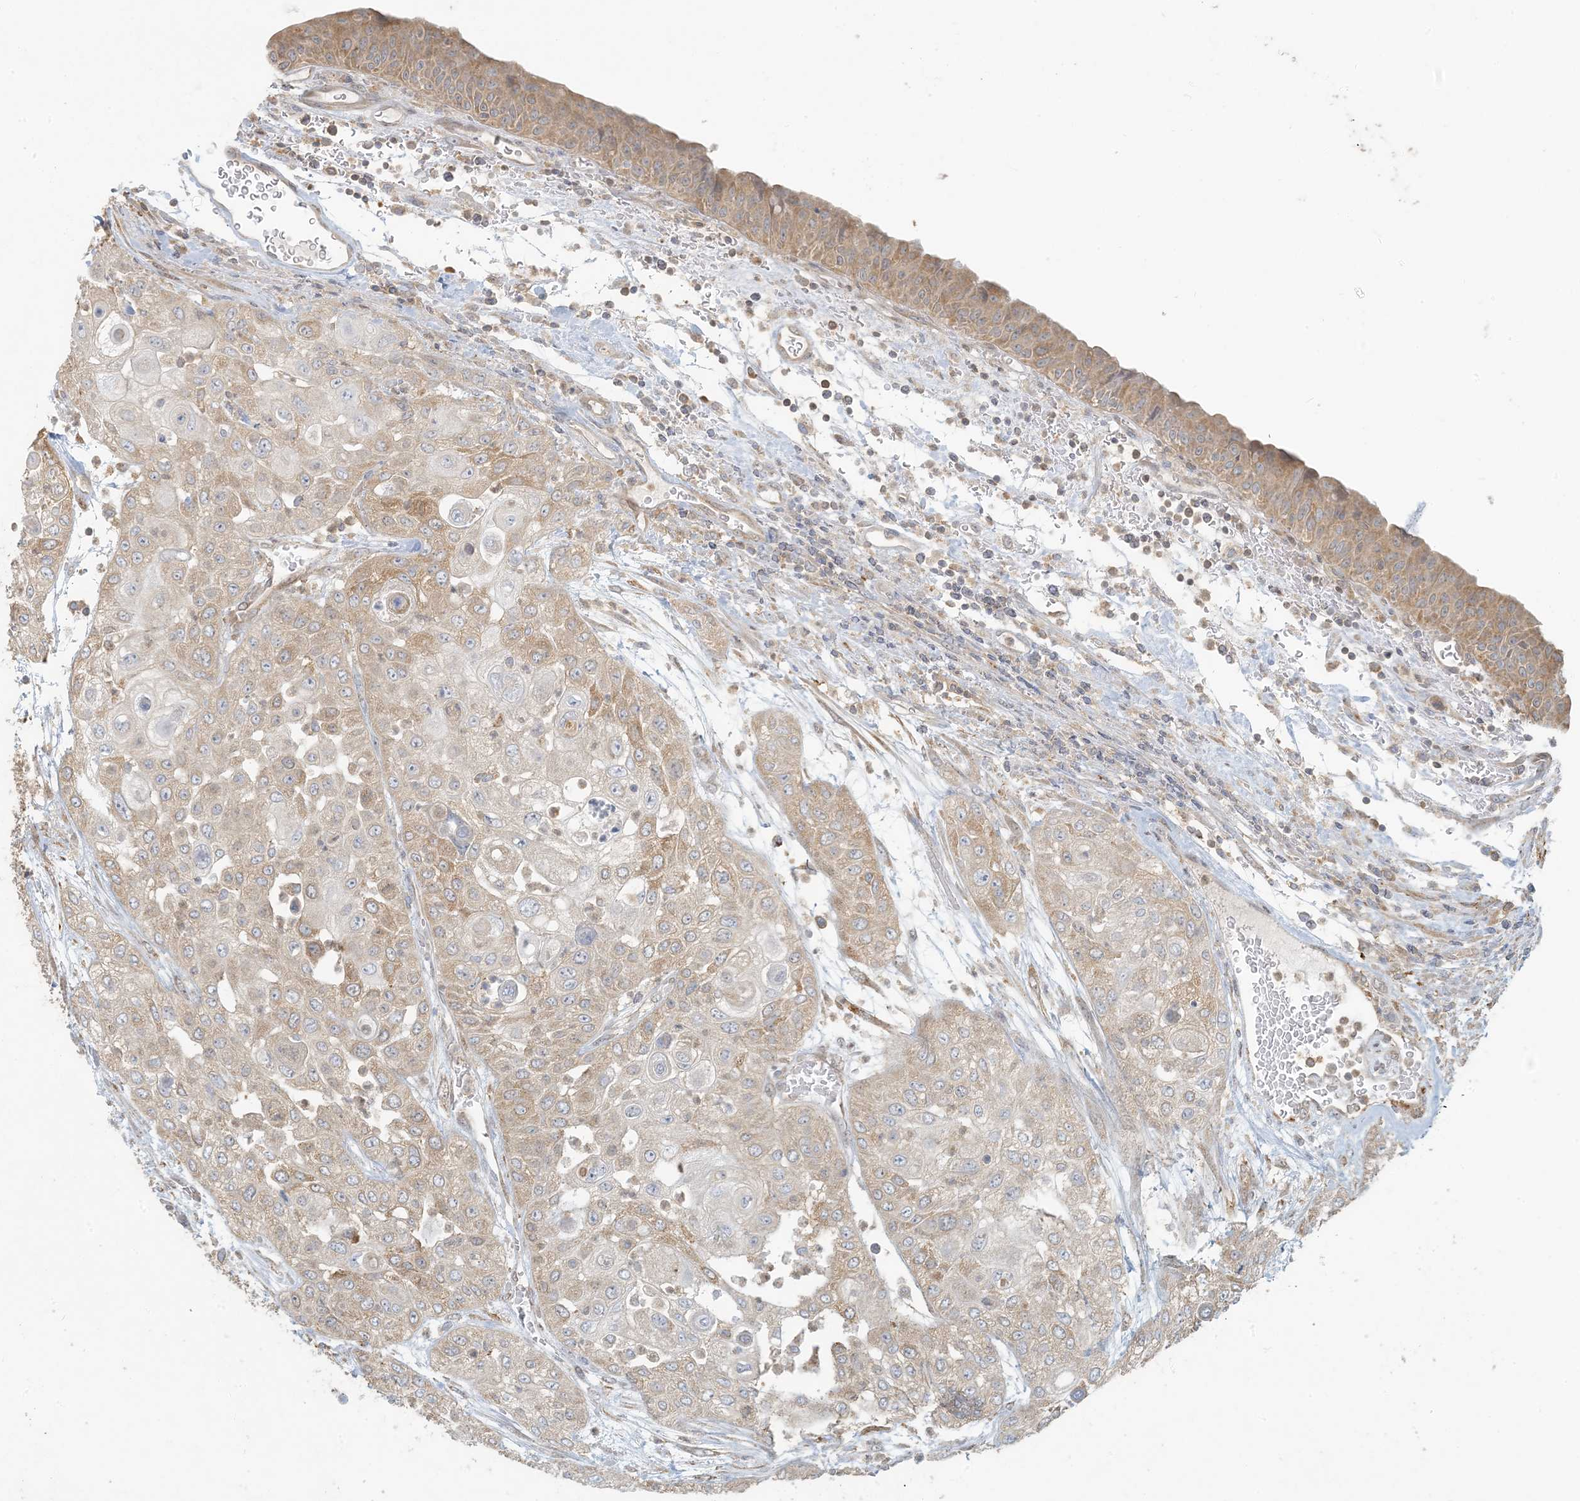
{"staining": {"intensity": "weak", "quantity": "25%-75%", "location": "cytoplasmic/membranous"}, "tissue": "urothelial cancer", "cell_type": "Tumor cells", "image_type": "cancer", "snomed": [{"axis": "morphology", "description": "Urothelial carcinoma, High grade"}, {"axis": "topography", "description": "Urinary bladder"}], "caption": "Tumor cells display low levels of weak cytoplasmic/membranous staining in about 25%-75% of cells in human urothelial cancer. (DAB = brown stain, brightfield microscopy at high magnification).", "gene": "HACL1", "patient": {"sex": "female", "age": 79}}